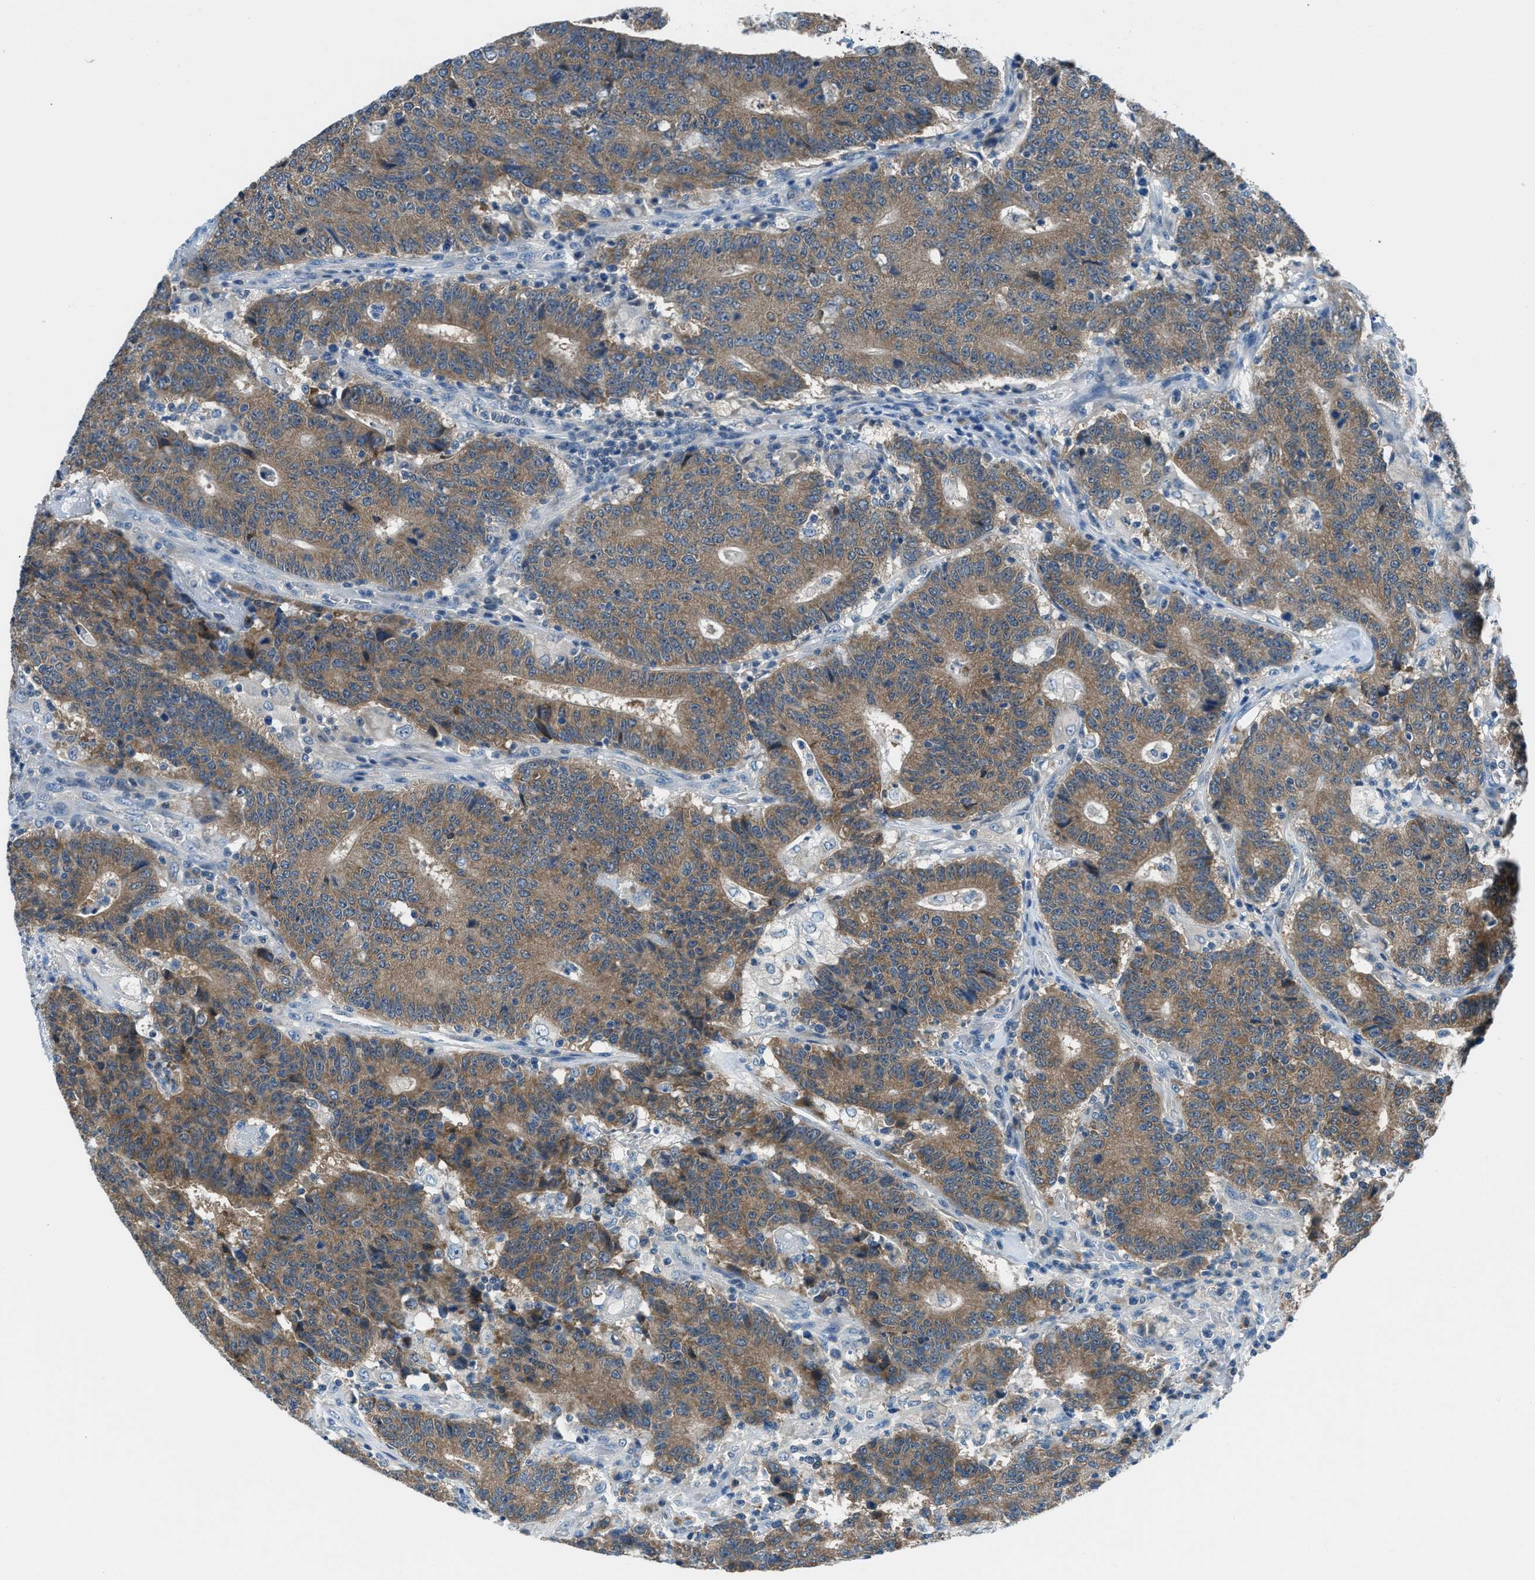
{"staining": {"intensity": "moderate", "quantity": ">75%", "location": "cytoplasmic/membranous"}, "tissue": "colorectal cancer", "cell_type": "Tumor cells", "image_type": "cancer", "snomed": [{"axis": "morphology", "description": "Normal tissue, NOS"}, {"axis": "morphology", "description": "Adenocarcinoma, NOS"}, {"axis": "topography", "description": "Colon"}], "caption": "High-power microscopy captured an immunohistochemistry image of colorectal cancer, revealing moderate cytoplasmic/membranous expression in about >75% of tumor cells.", "gene": "ACP1", "patient": {"sex": "female", "age": 75}}